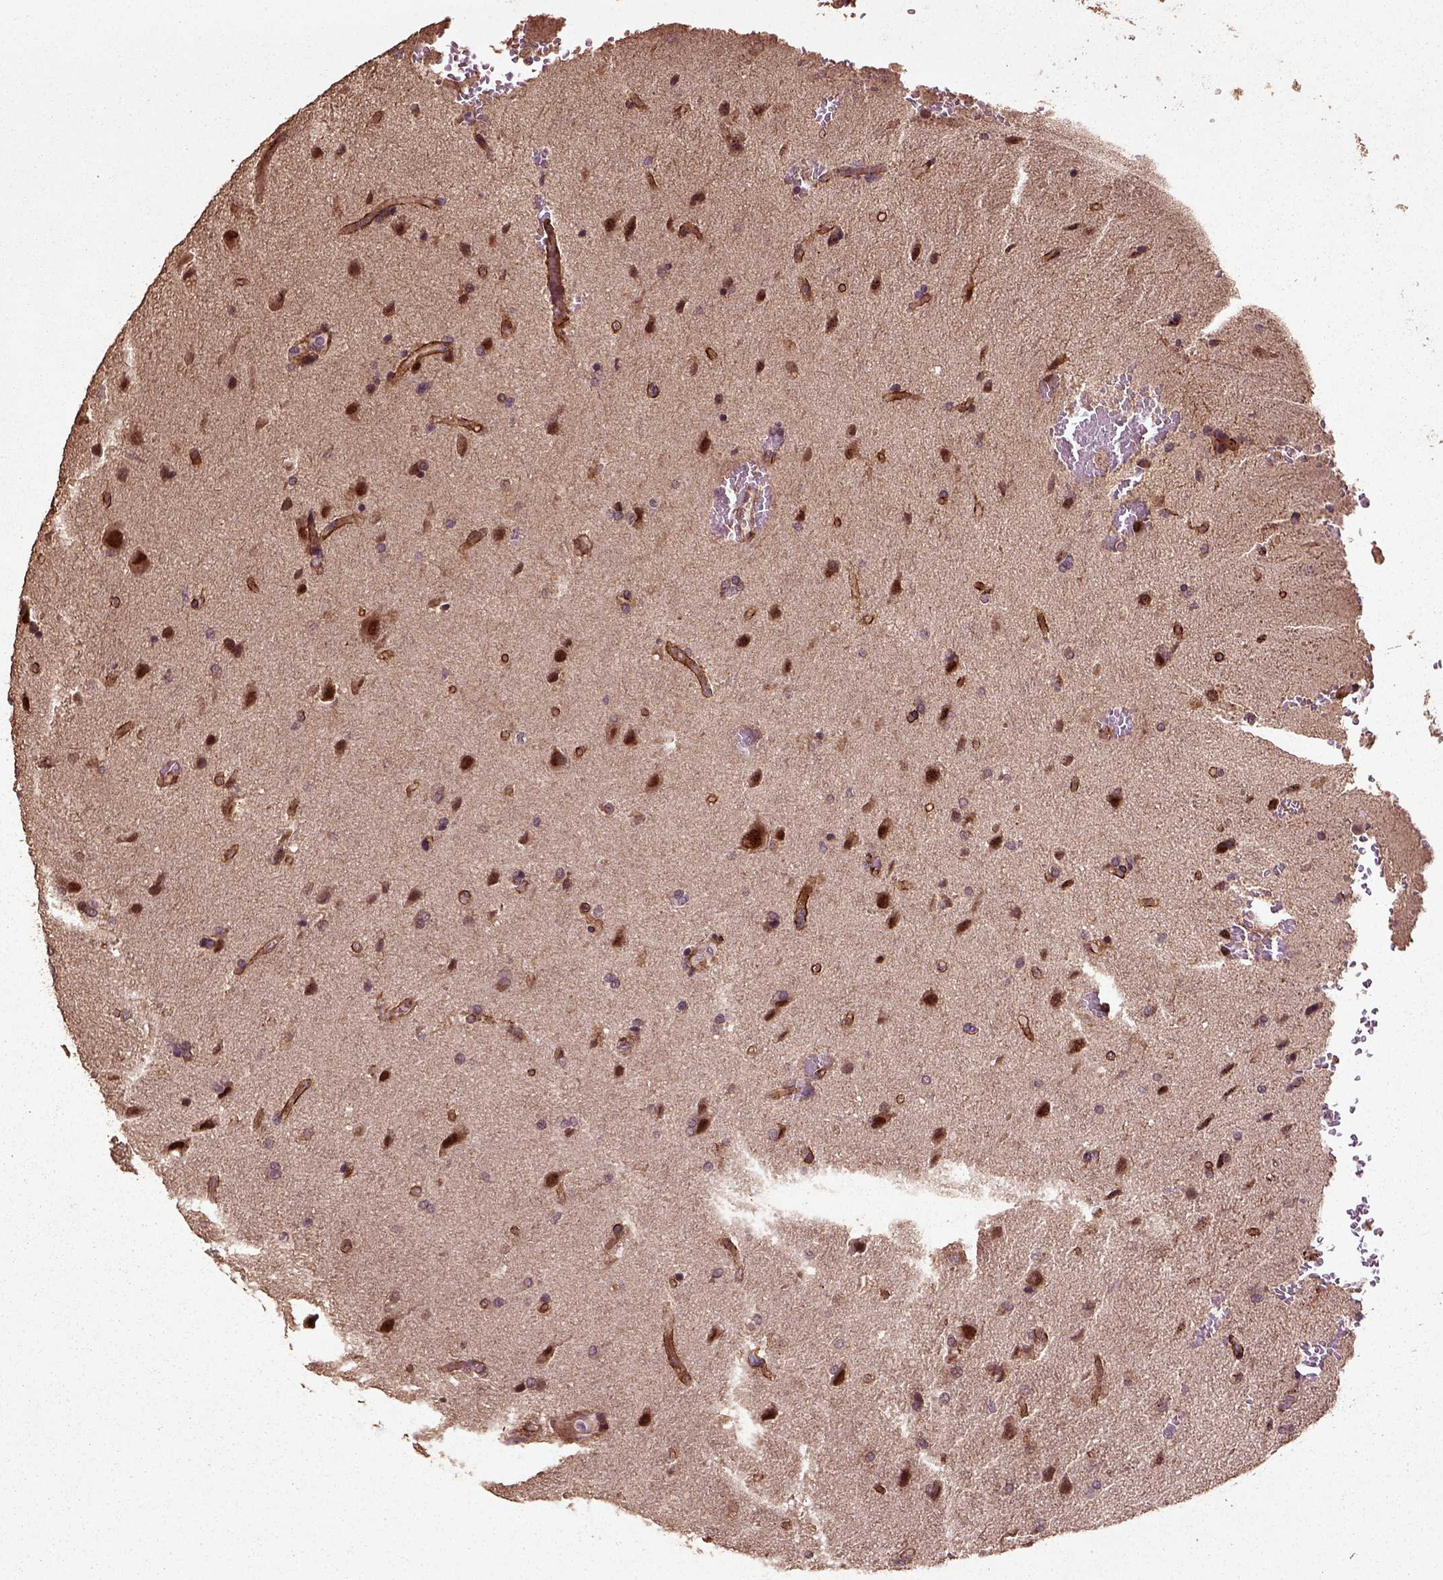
{"staining": {"intensity": "negative", "quantity": "none", "location": "none"}, "tissue": "glioma", "cell_type": "Tumor cells", "image_type": "cancer", "snomed": [{"axis": "morphology", "description": "Glioma, malignant, High grade"}, {"axis": "topography", "description": "Brain"}], "caption": "This image is of malignant high-grade glioma stained with IHC to label a protein in brown with the nuclei are counter-stained blue. There is no staining in tumor cells. (DAB (3,3'-diaminobenzidine) IHC visualized using brightfield microscopy, high magnification).", "gene": "ERV3-1", "patient": {"sex": "male", "age": 68}}